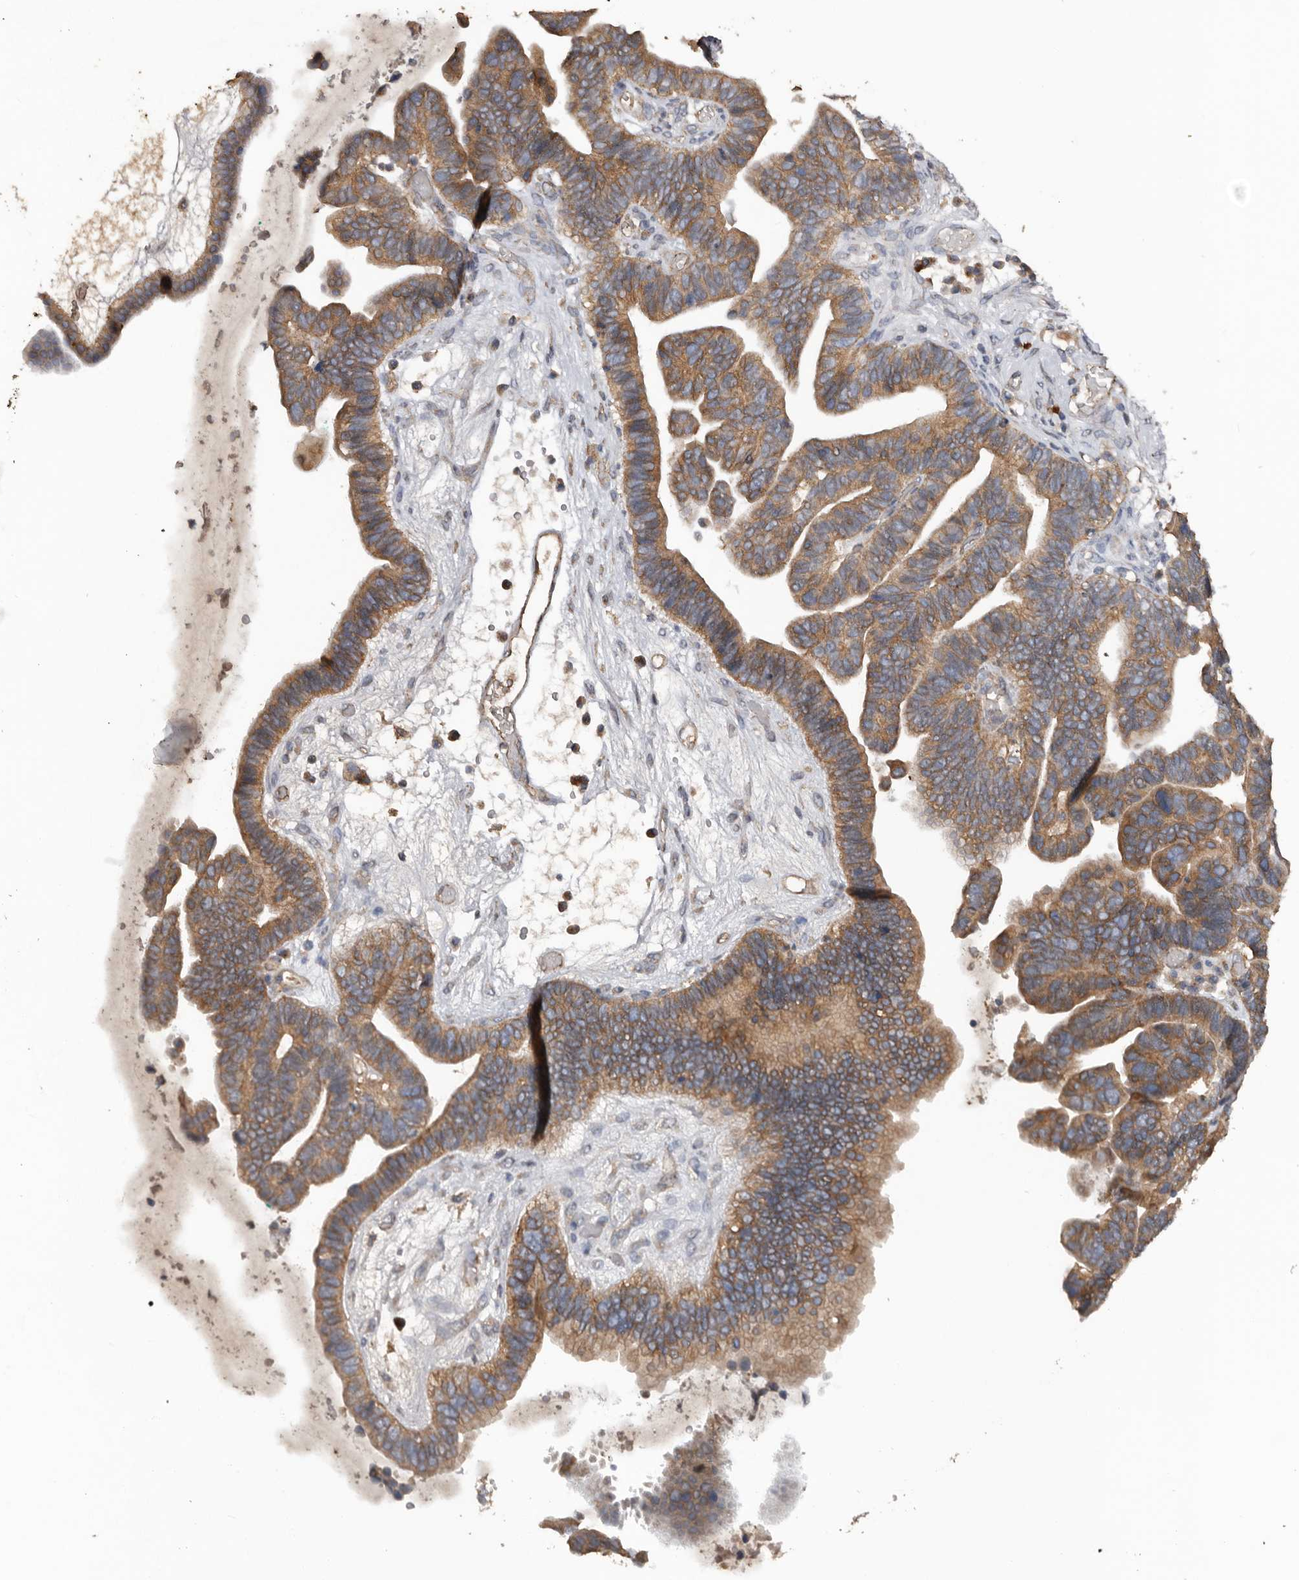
{"staining": {"intensity": "moderate", "quantity": ">75%", "location": "cytoplasmic/membranous"}, "tissue": "ovarian cancer", "cell_type": "Tumor cells", "image_type": "cancer", "snomed": [{"axis": "morphology", "description": "Cystadenocarcinoma, serous, NOS"}, {"axis": "topography", "description": "Ovary"}], "caption": "Tumor cells demonstrate medium levels of moderate cytoplasmic/membranous positivity in approximately >75% of cells in human serous cystadenocarcinoma (ovarian).", "gene": "HYAL4", "patient": {"sex": "female", "age": 56}}